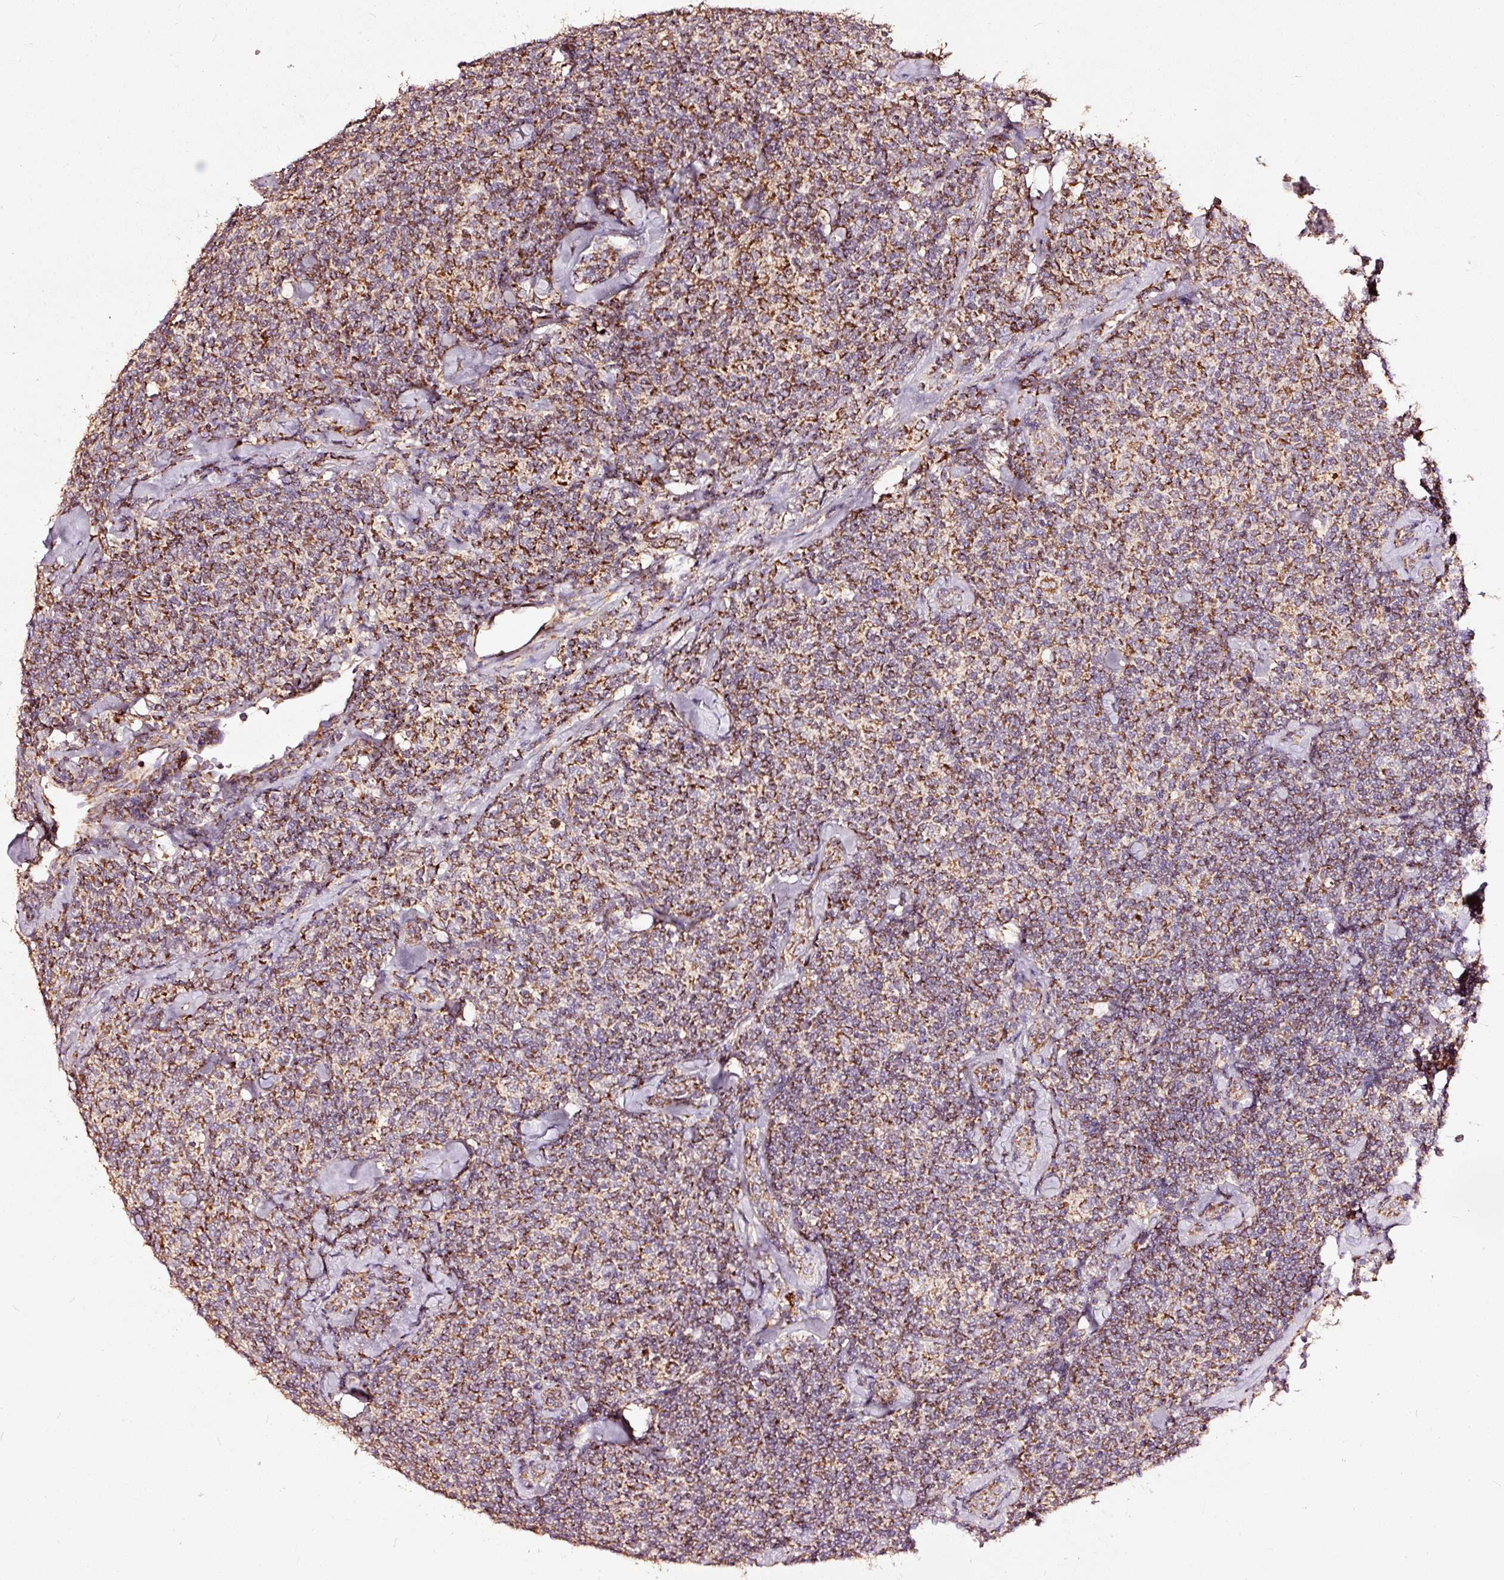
{"staining": {"intensity": "moderate", "quantity": ">75%", "location": "cytoplasmic/membranous"}, "tissue": "lymphoma", "cell_type": "Tumor cells", "image_type": "cancer", "snomed": [{"axis": "morphology", "description": "Malignant lymphoma, non-Hodgkin's type, Low grade"}, {"axis": "topography", "description": "Lymph node"}], "caption": "Immunohistochemical staining of human low-grade malignant lymphoma, non-Hodgkin's type shows medium levels of moderate cytoplasmic/membranous positivity in approximately >75% of tumor cells.", "gene": "TPM1", "patient": {"sex": "female", "age": 56}}